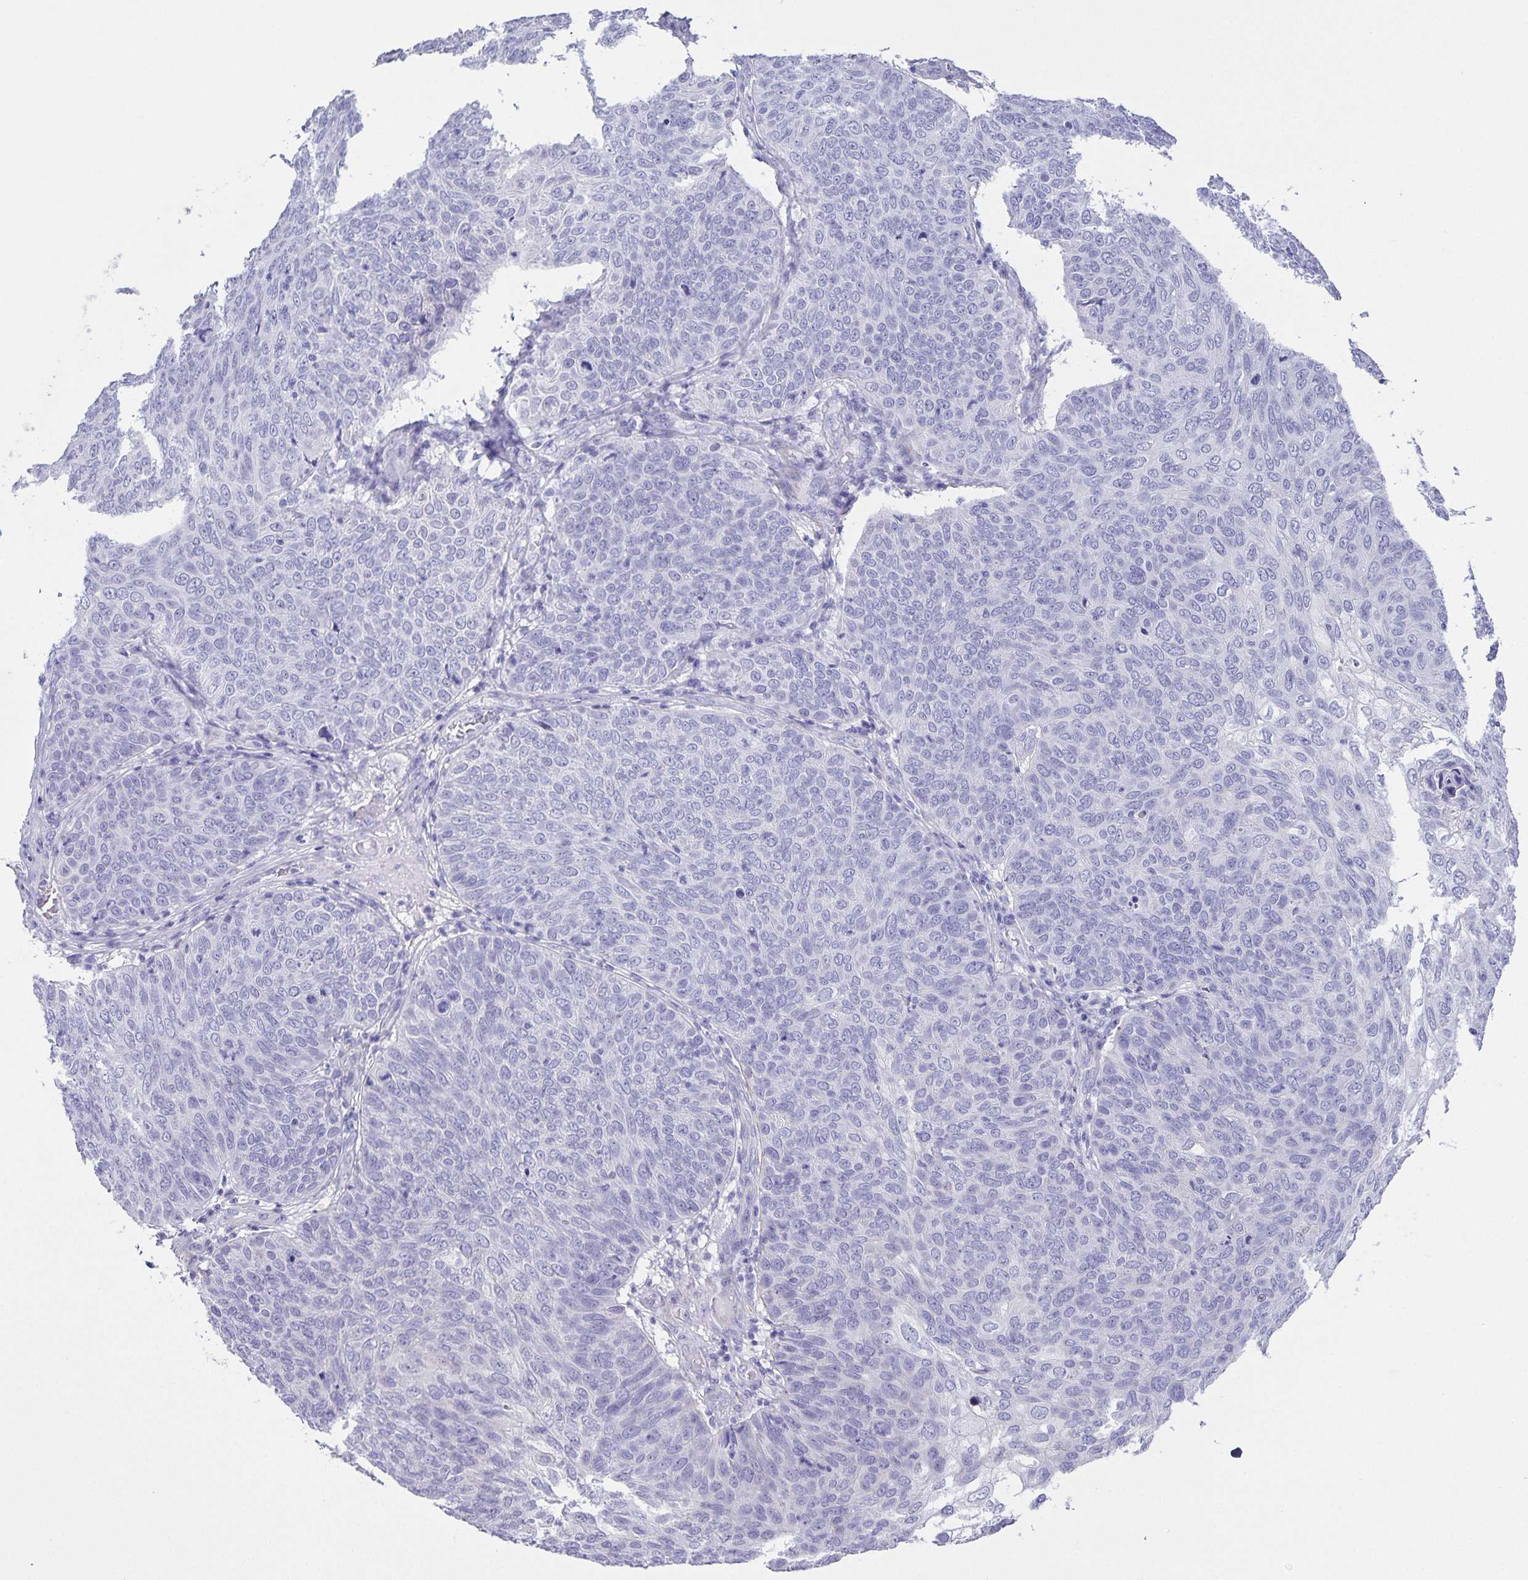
{"staining": {"intensity": "negative", "quantity": "none", "location": "none"}, "tissue": "skin cancer", "cell_type": "Tumor cells", "image_type": "cancer", "snomed": [{"axis": "morphology", "description": "Squamous cell carcinoma, NOS"}, {"axis": "topography", "description": "Skin"}], "caption": "High power microscopy histopathology image of an immunohistochemistry histopathology image of skin squamous cell carcinoma, revealing no significant staining in tumor cells.", "gene": "UBQLN3", "patient": {"sex": "male", "age": 87}}